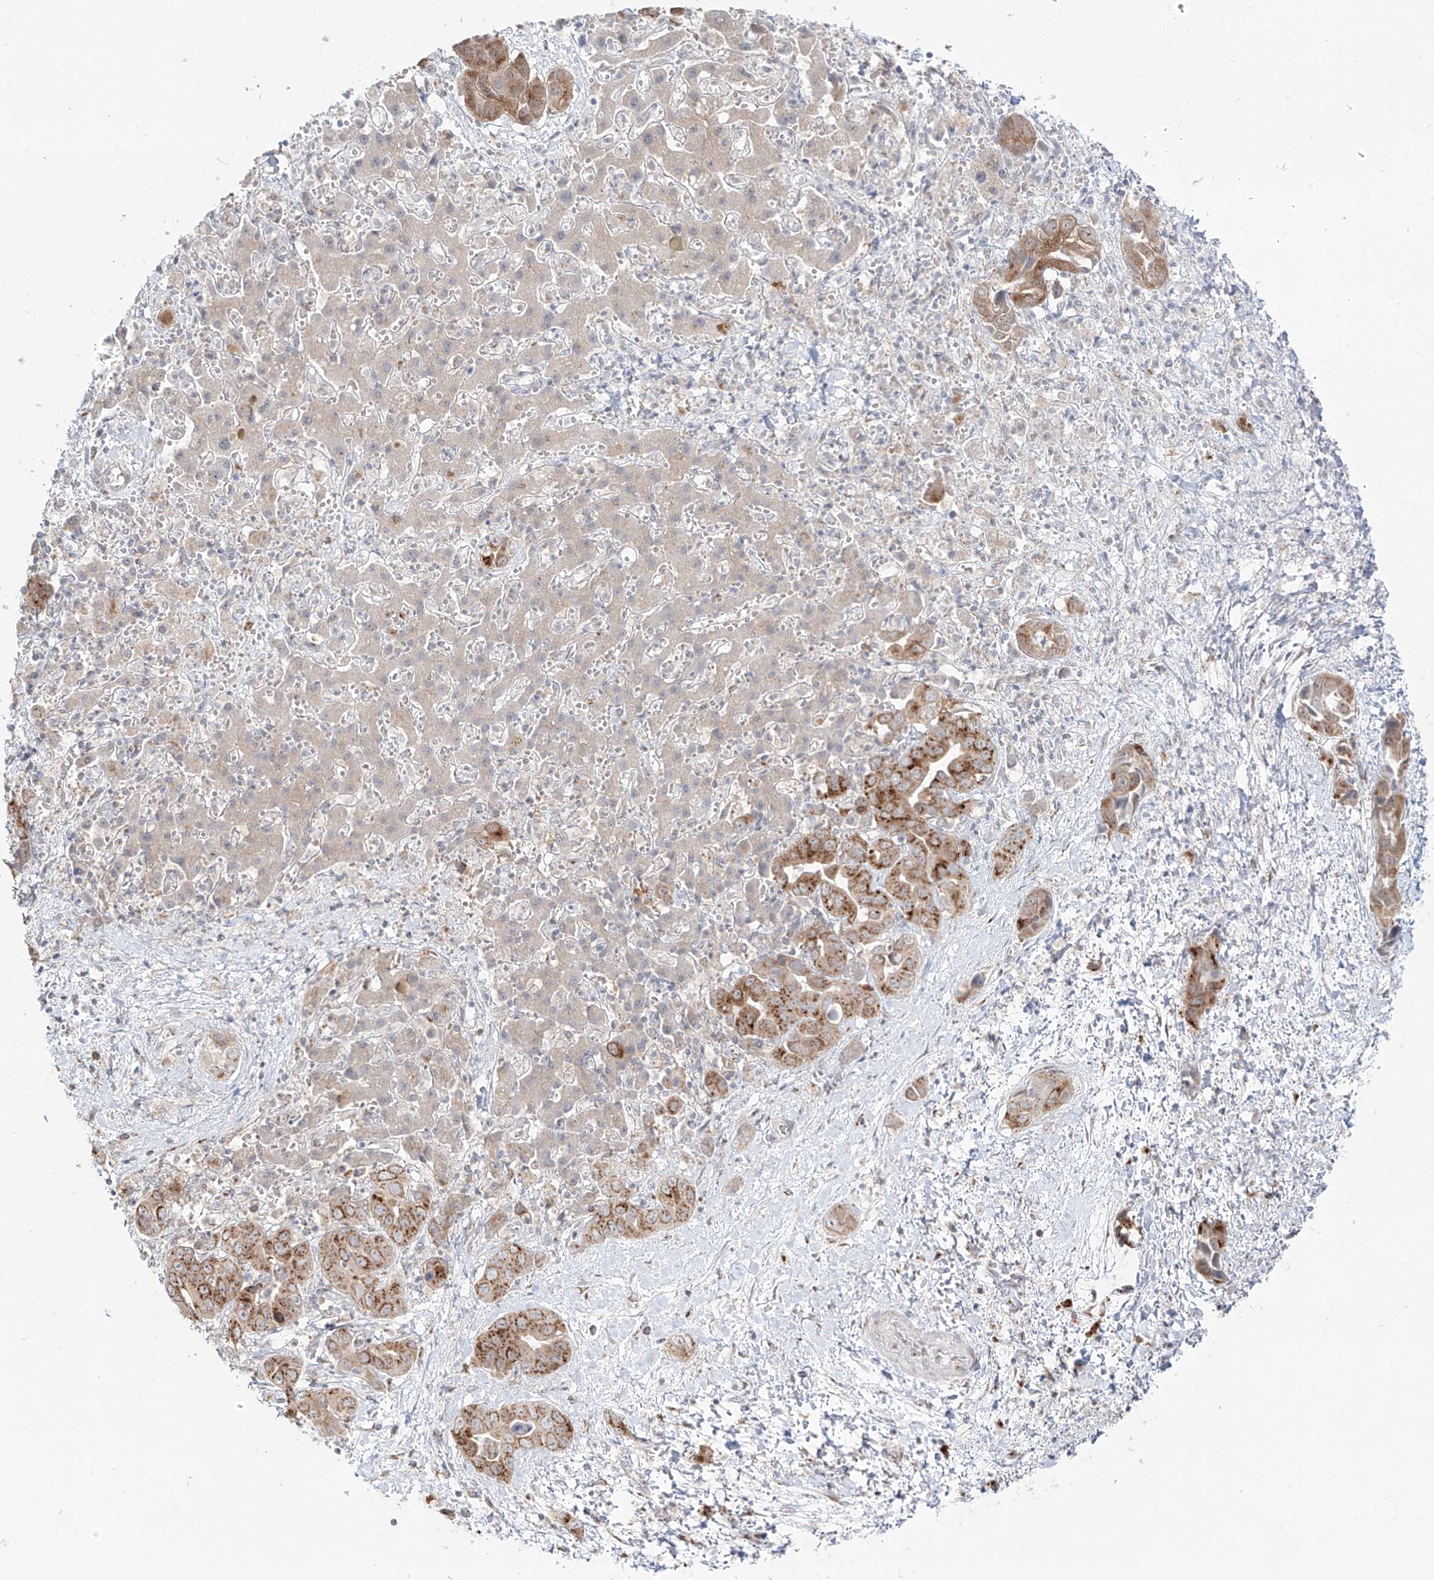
{"staining": {"intensity": "moderate", "quantity": ">75%", "location": "cytoplasmic/membranous"}, "tissue": "liver cancer", "cell_type": "Tumor cells", "image_type": "cancer", "snomed": [{"axis": "morphology", "description": "Cholangiocarcinoma"}, {"axis": "topography", "description": "Liver"}], "caption": "The micrograph shows immunohistochemical staining of cholangiocarcinoma (liver). There is moderate cytoplasmic/membranous positivity is appreciated in about >75% of tumor cells. Nuclei are stained in blue.", "gene": "BSDC1", "patient": {"sex": "female", "age": 52}}